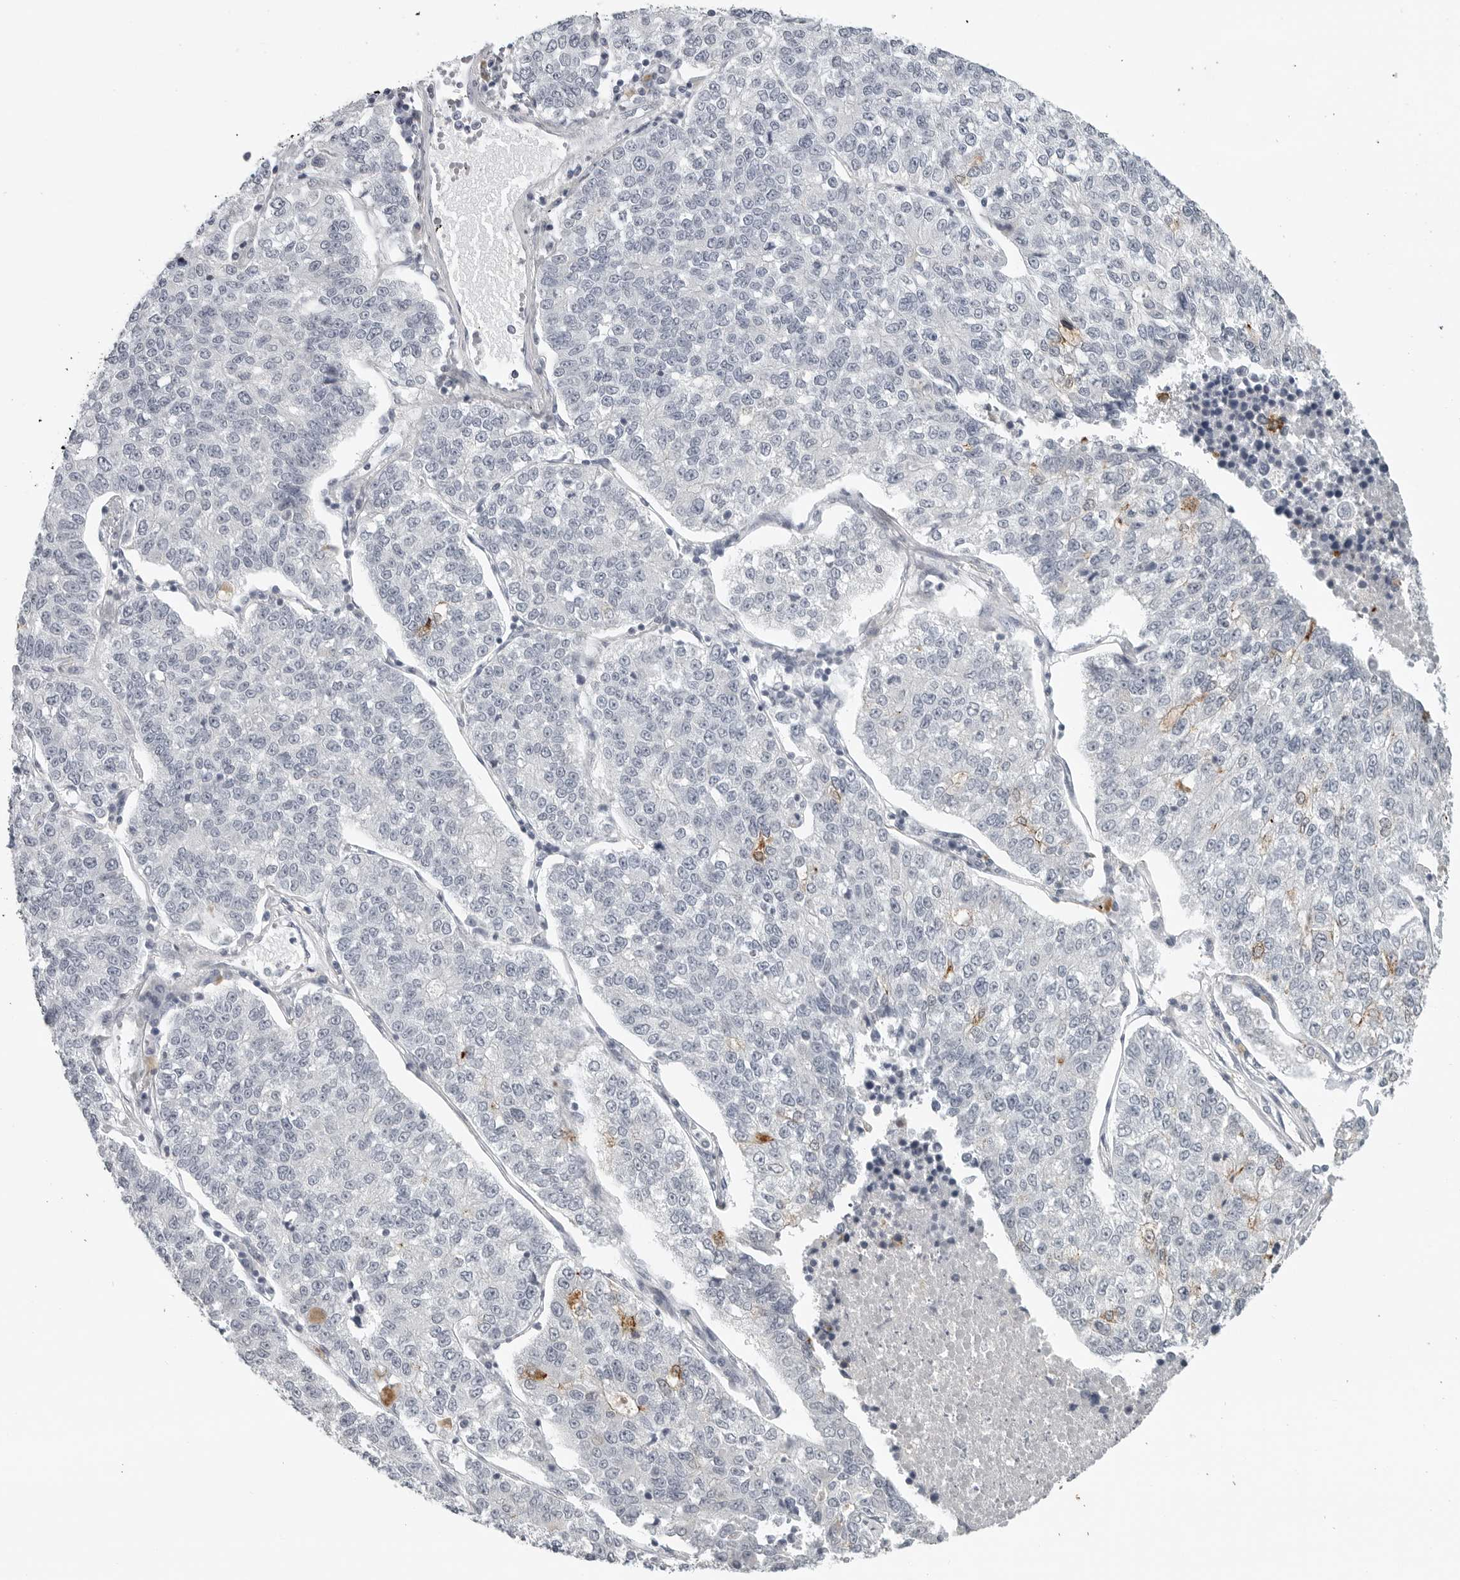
{"staining": {"intensity": "negative", "quantity": "none", "location": "none"}, "tissue": "lung cancer", "cell_type": "Tumor cells", "image_type": "cancer", "snomed": [{"axis": "morphology", "description": "Adenocarcinoma, NOS"}, {"axis": "topography", "description": "Lung"}], "caption": "The micrograph displays no significant positivity in tumor cells of lung cancer.", "gene": "BPIFA1", "patient": {"sex": "male", "age": 49}}